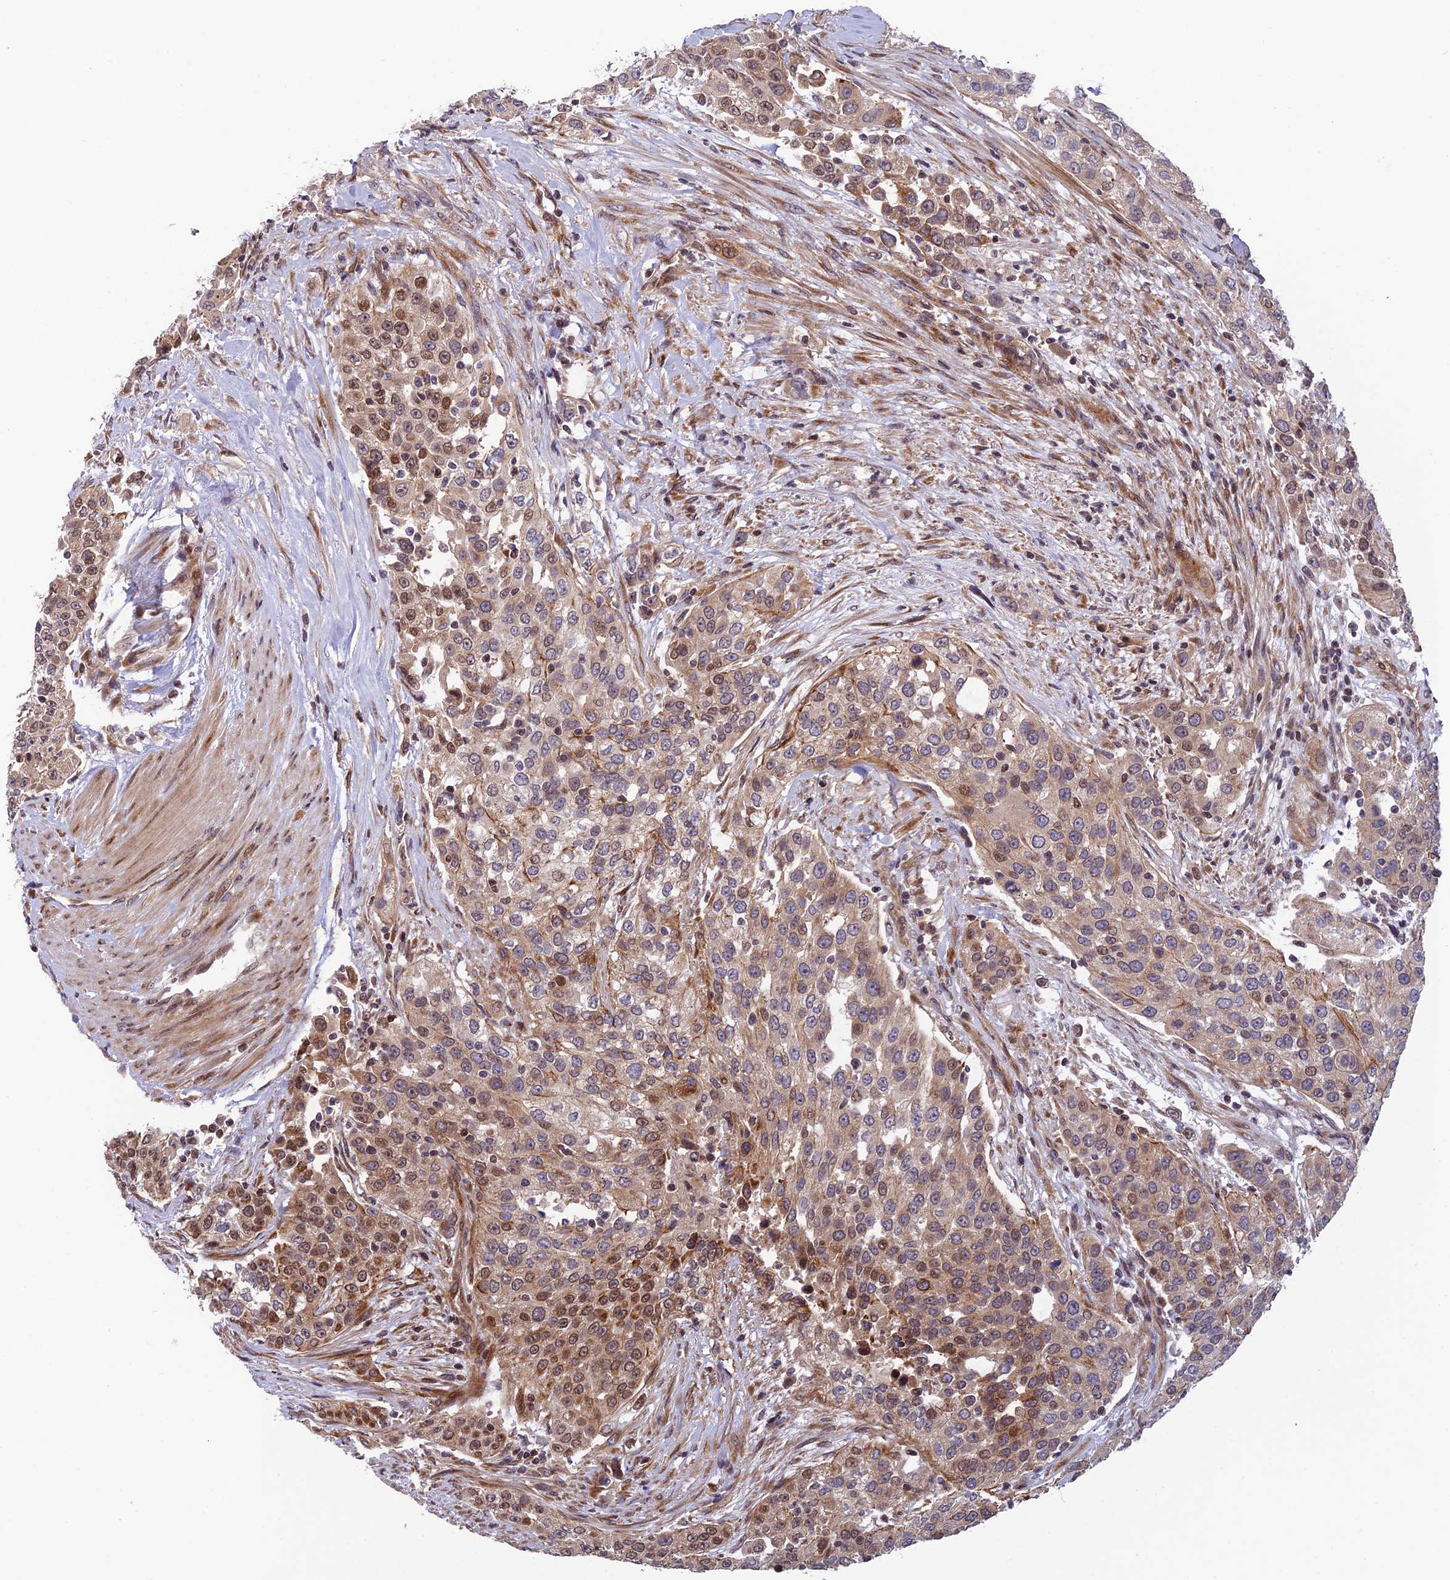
{"staining": {"intensity": "moderate", "quantity": "25%-75%", "location": "cytoplasmic/membranous,nuclear"}, "tissue": "urothelial cancer", "cell_type": "Tumor cells", "image_type": "cancer", "snomed": [{"axis": "morphology", "description": "Urothelial carcinoma, High grade"}, {"axis": "topography", "description": "Urinary bladder"}], "caption": "This image reveals IHC staining of human urothelial cancer, with medium moderate cytoplasmic/membranous and nuclear staining in approximately 25%-75% of tumor cells.", "gene": "SMIM7", "patient": {"sex": "female", "age": 80}}